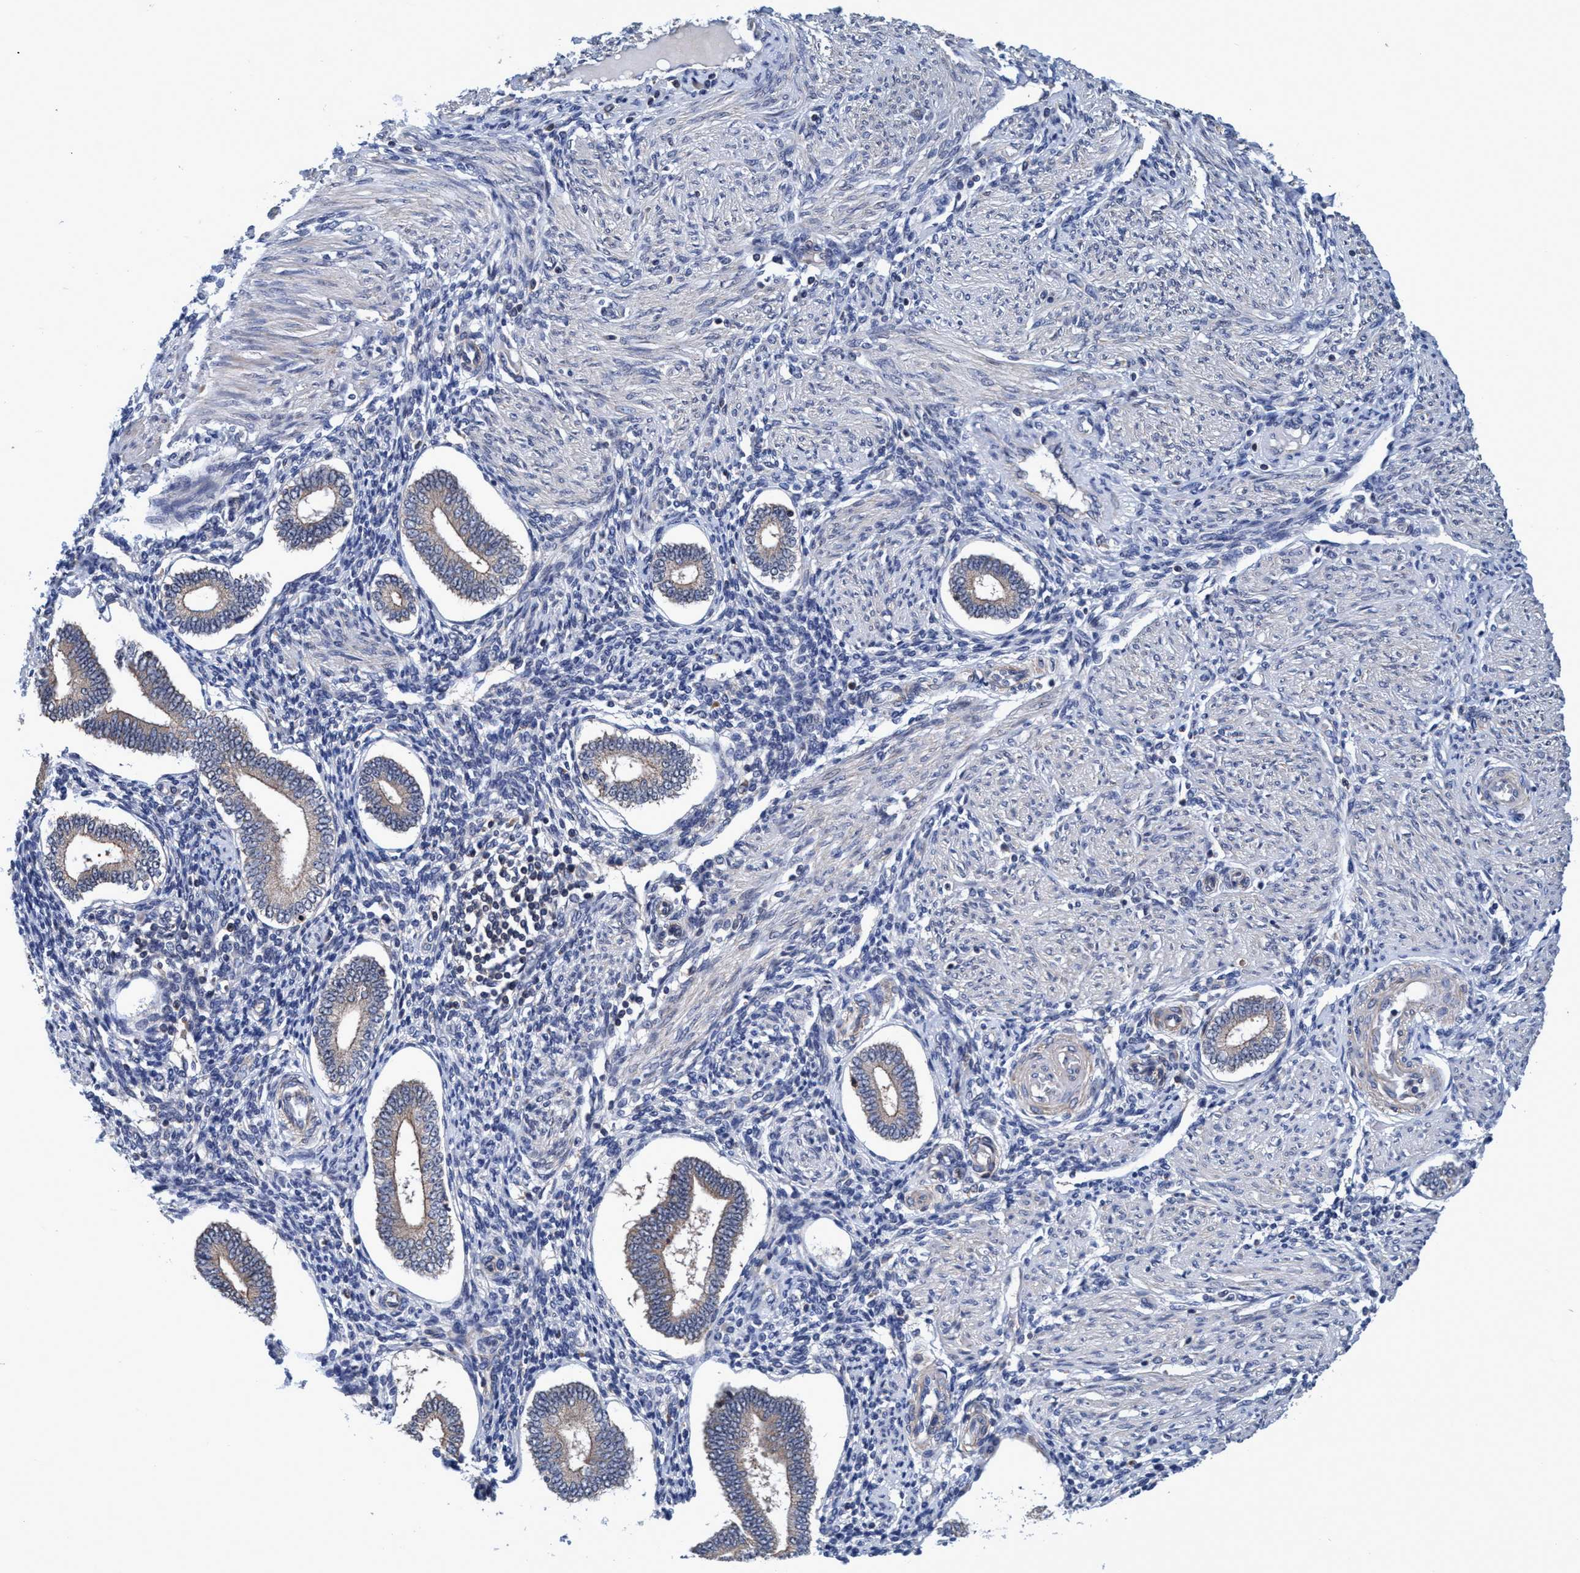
{"staining": {"intensity": "negative", "quantity": "none", "location": "none"}, "tissue": "endometrium", "cell_type": "Cells in endometrial stroma", "image_type": "normal", "snomed": [{"axis": "morphology", "description": "Normal tissue, NOS"}, {"axis": "topography", "description": "Endometrium"}], "caption": "This is an IHC photomicrograph of normal endometrium. There is no staining in cells in endometrial stroma.", "gene": "CALCOCO2", "patient": {"sex": "female", "age": 42}}